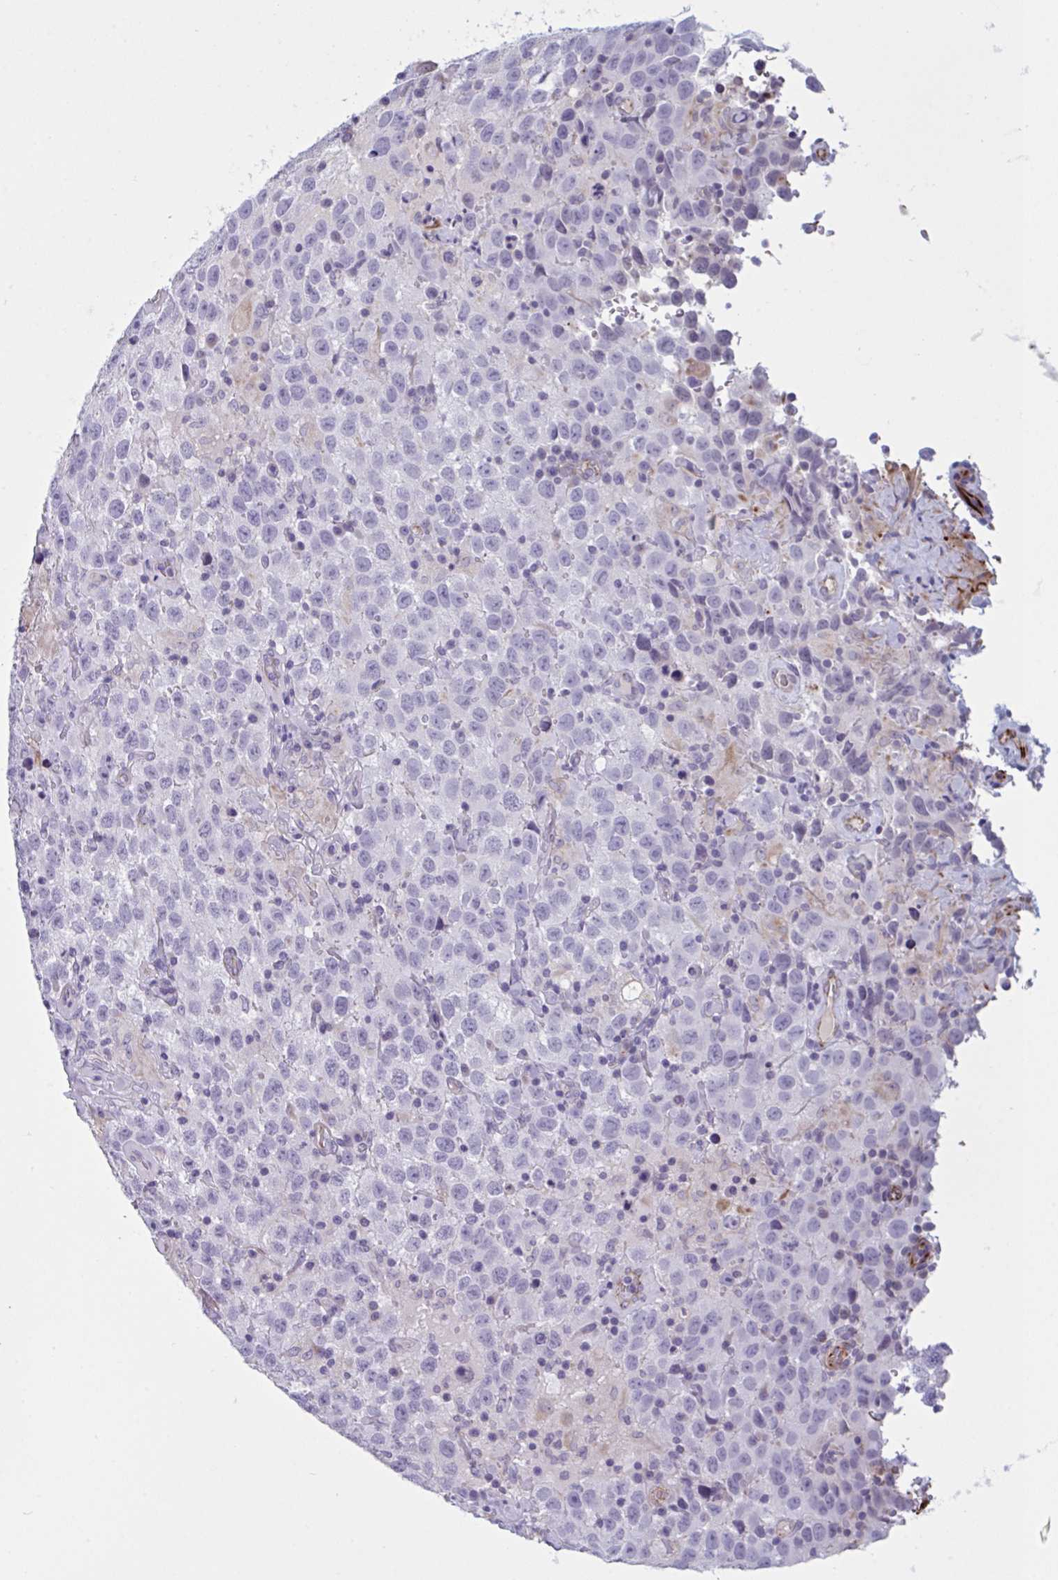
{"staining": {"intensity": "negative", "quantity": "none", "location": "none"}, "tissue": "testis cancer", "cell_type": "Tumor cells", "image_type": "cancer", "snomed": [{"axis": "morphology", "description": "Seminoma, NOS"}, {"axis": "topography", "description": "Testis"}], "caption": "An image of human testis cancer (seminoma) is negative for staining in tumor cells.", "gene": "OR1L3", "patient": {"sex": "male", "age": 41}}